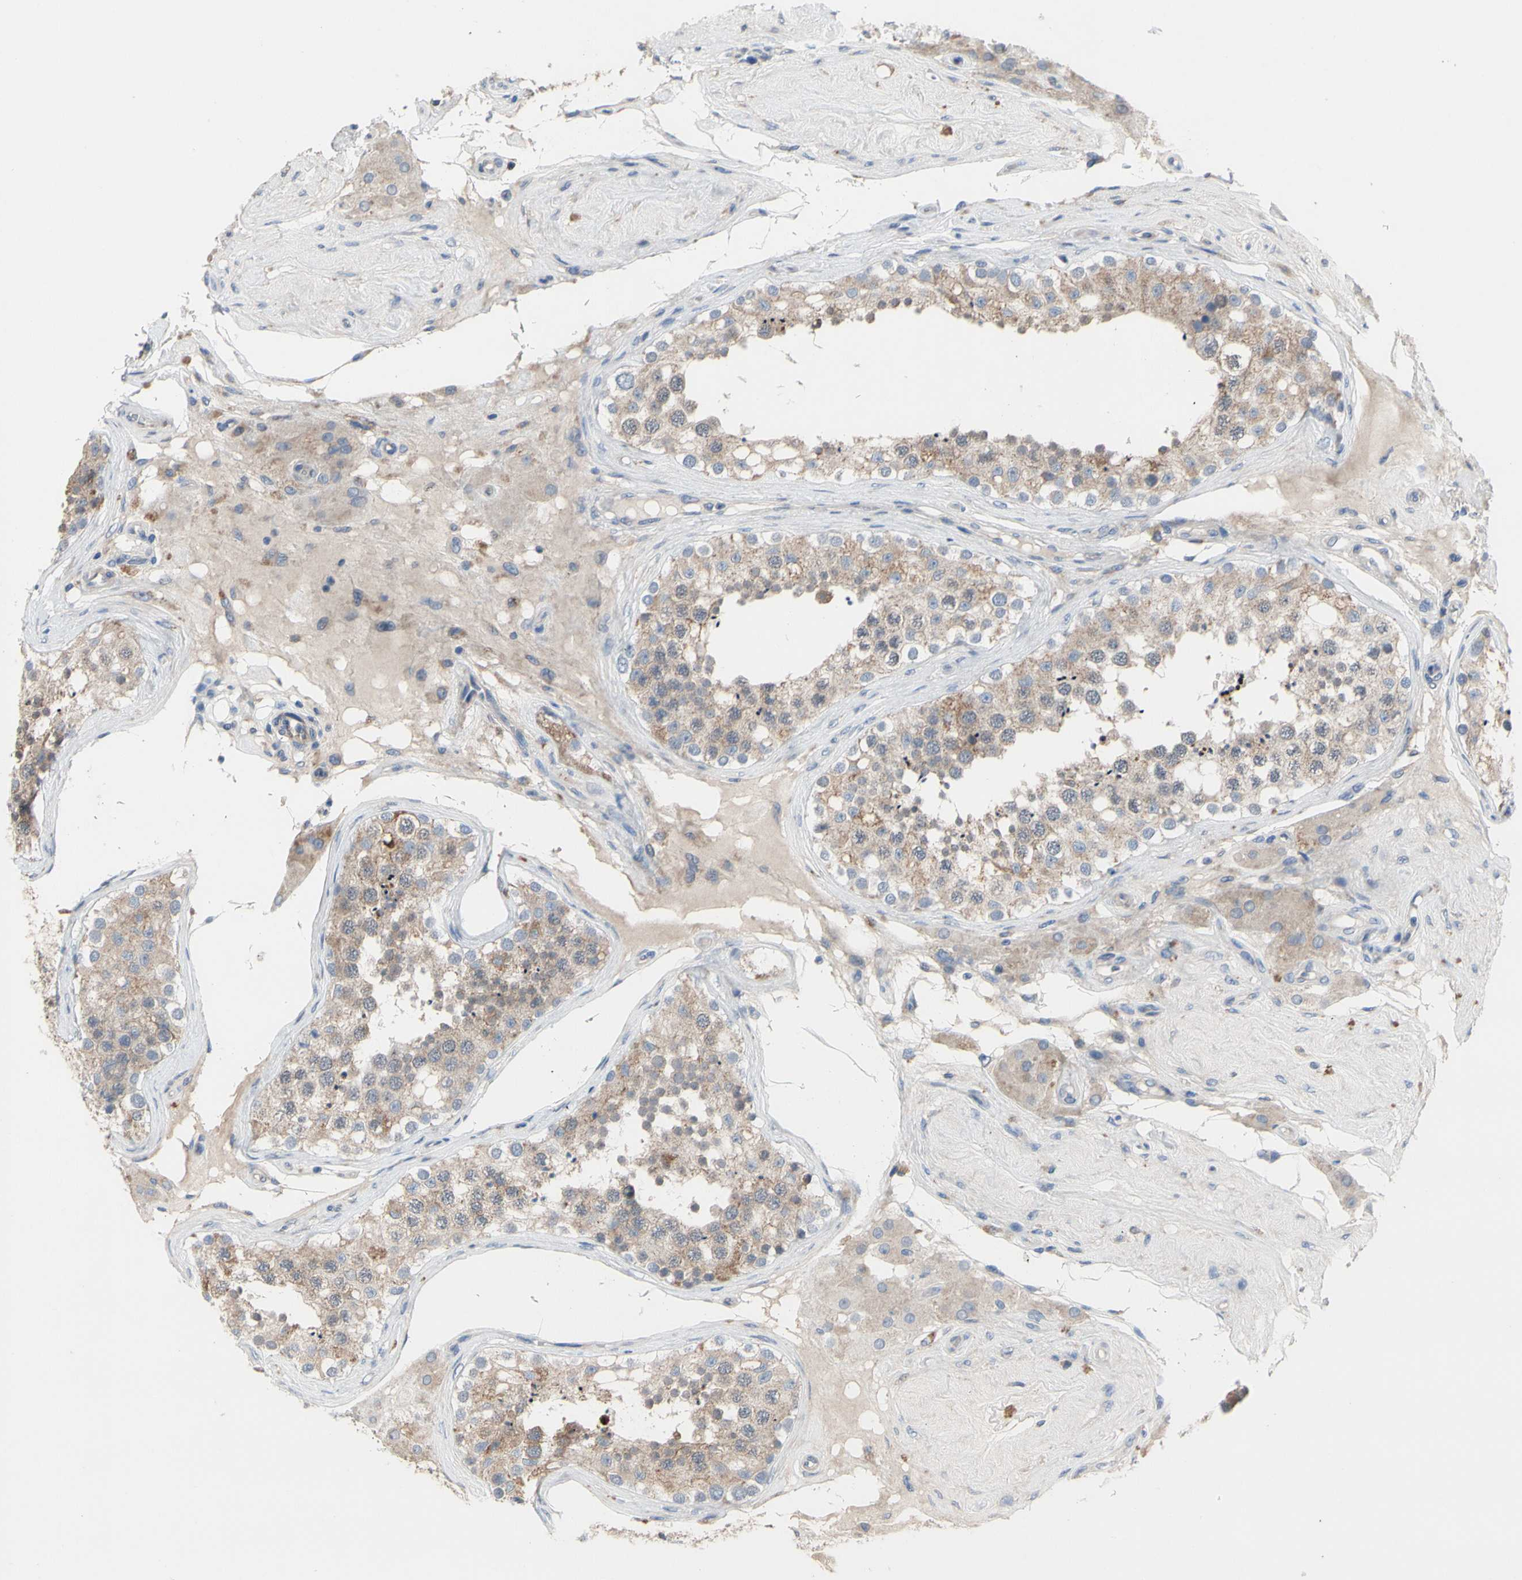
{"staining": {"intensity": "moderate", "quantity": ">75%", "location": "cytoplasmic/membranous"}, "tissue": "testis", "cell_type": "Cells in seminiferous ducts", "image_type": "normal", "snomed": [{"axis": "morphology", "description": "Normal tissue, NOS"}, {"axis": "topography", "description": "Testis"}], "caption": "Testis stained with a brown dye displays moderate cytoplasmic/membranous positive expression in approximately >75% of cells in seminiferous ducts.", "gene": "TTC14", "patient": {"sex": "male", "age": 68}}